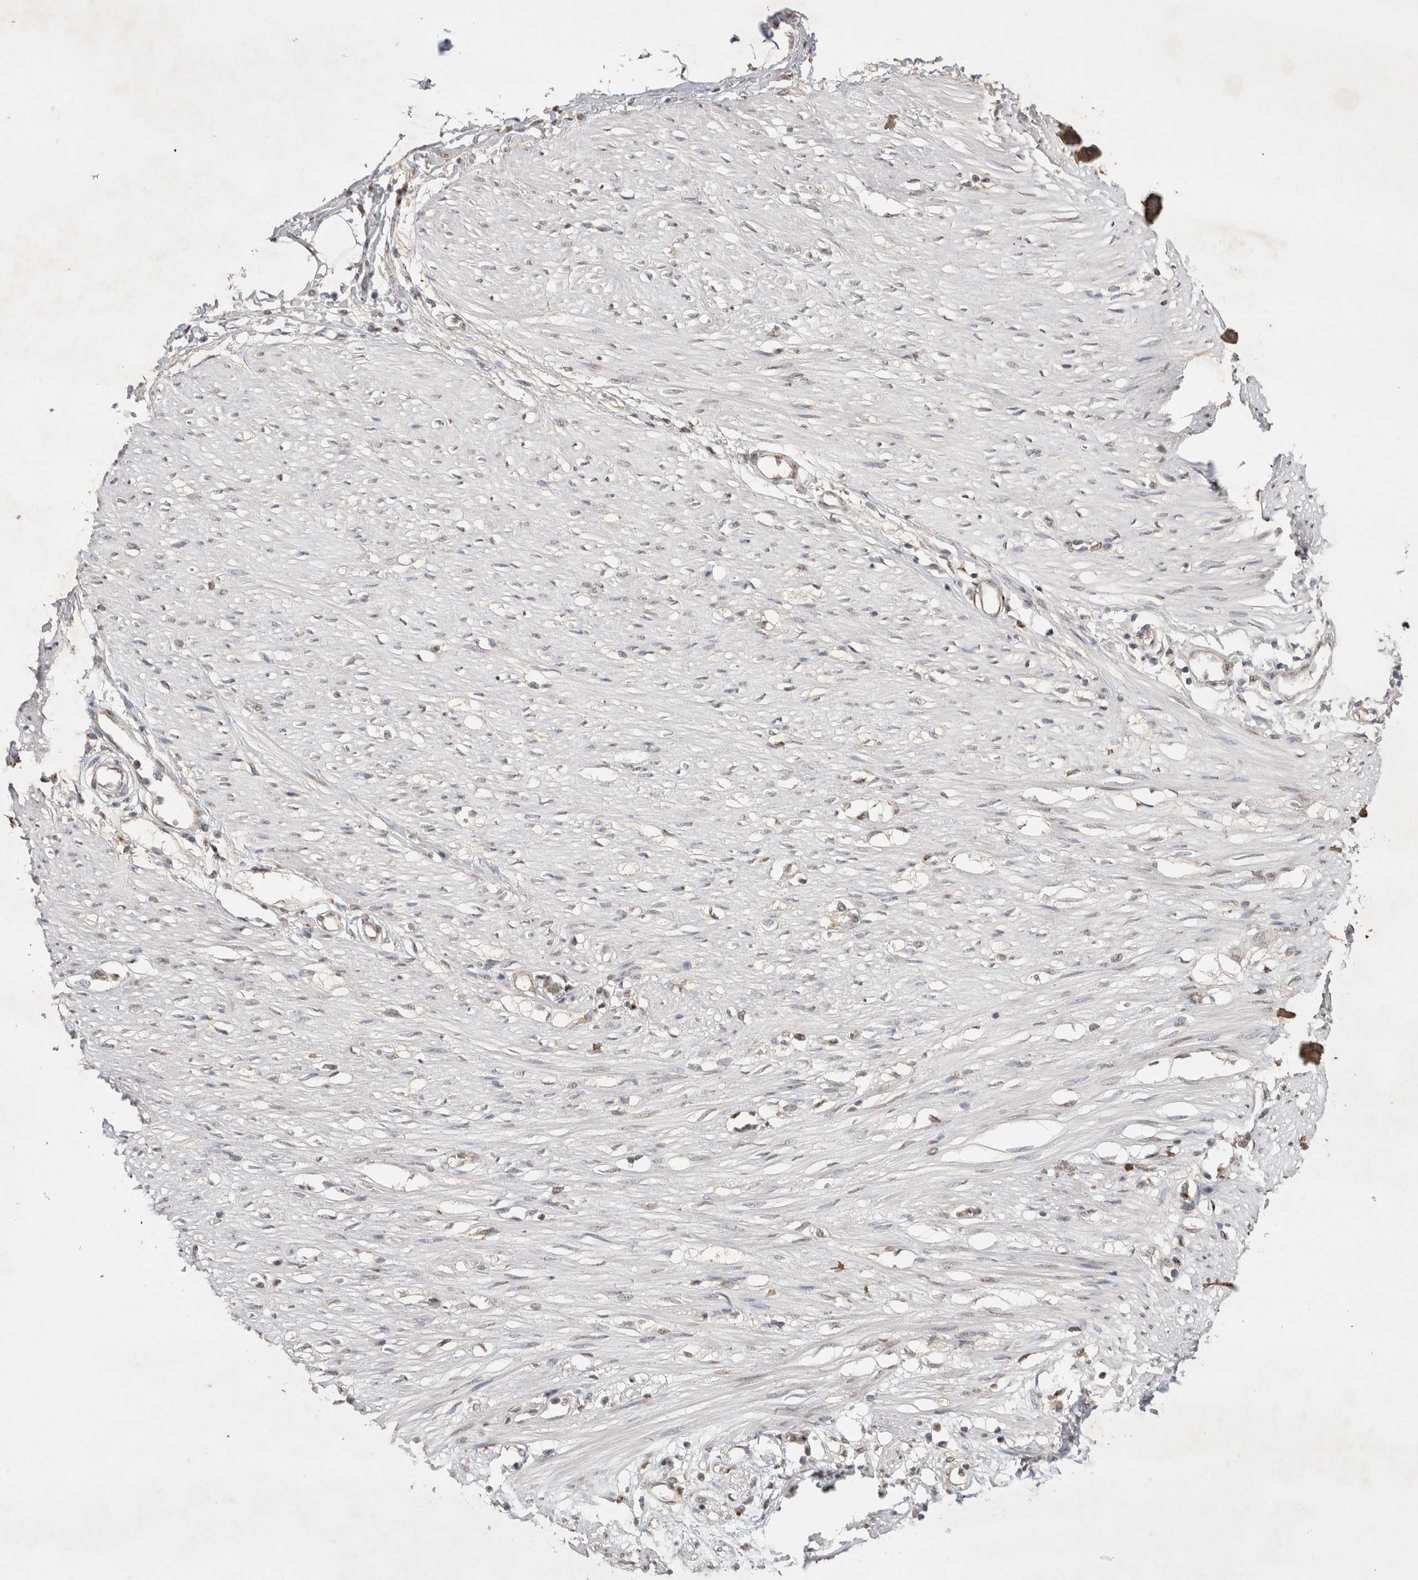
{"staining": {"intensity": "negative", "quantity": "none", "location": "none"}, "tissue": "adipose tissue", "cell_type": "Adipocytes", "image_type": "normal", "snomed": [{"axis": "morphology", "description": "Normal tissue, NOS"}, {"axis": "morphology", "description": "Adenocarcinoma, NOS"}, {"axis": "topography", "description": "Colon"}, {"axis": "topography", "description": "Peripheral nerve tissue"}], "caption": "Immunohistochemistry image of normal adipose tissue stained for a protein (brown), which shows no expression in adipocytes. The staining was performed using DAB (3,3'-diaminobenzidine) to visualize the protein expression in brown, while the nuclei were stained in blue with hematoxylin (Magnification: 20x).", "gene": "WIPF2", "patient": {"sex": "male", "age": 14}}